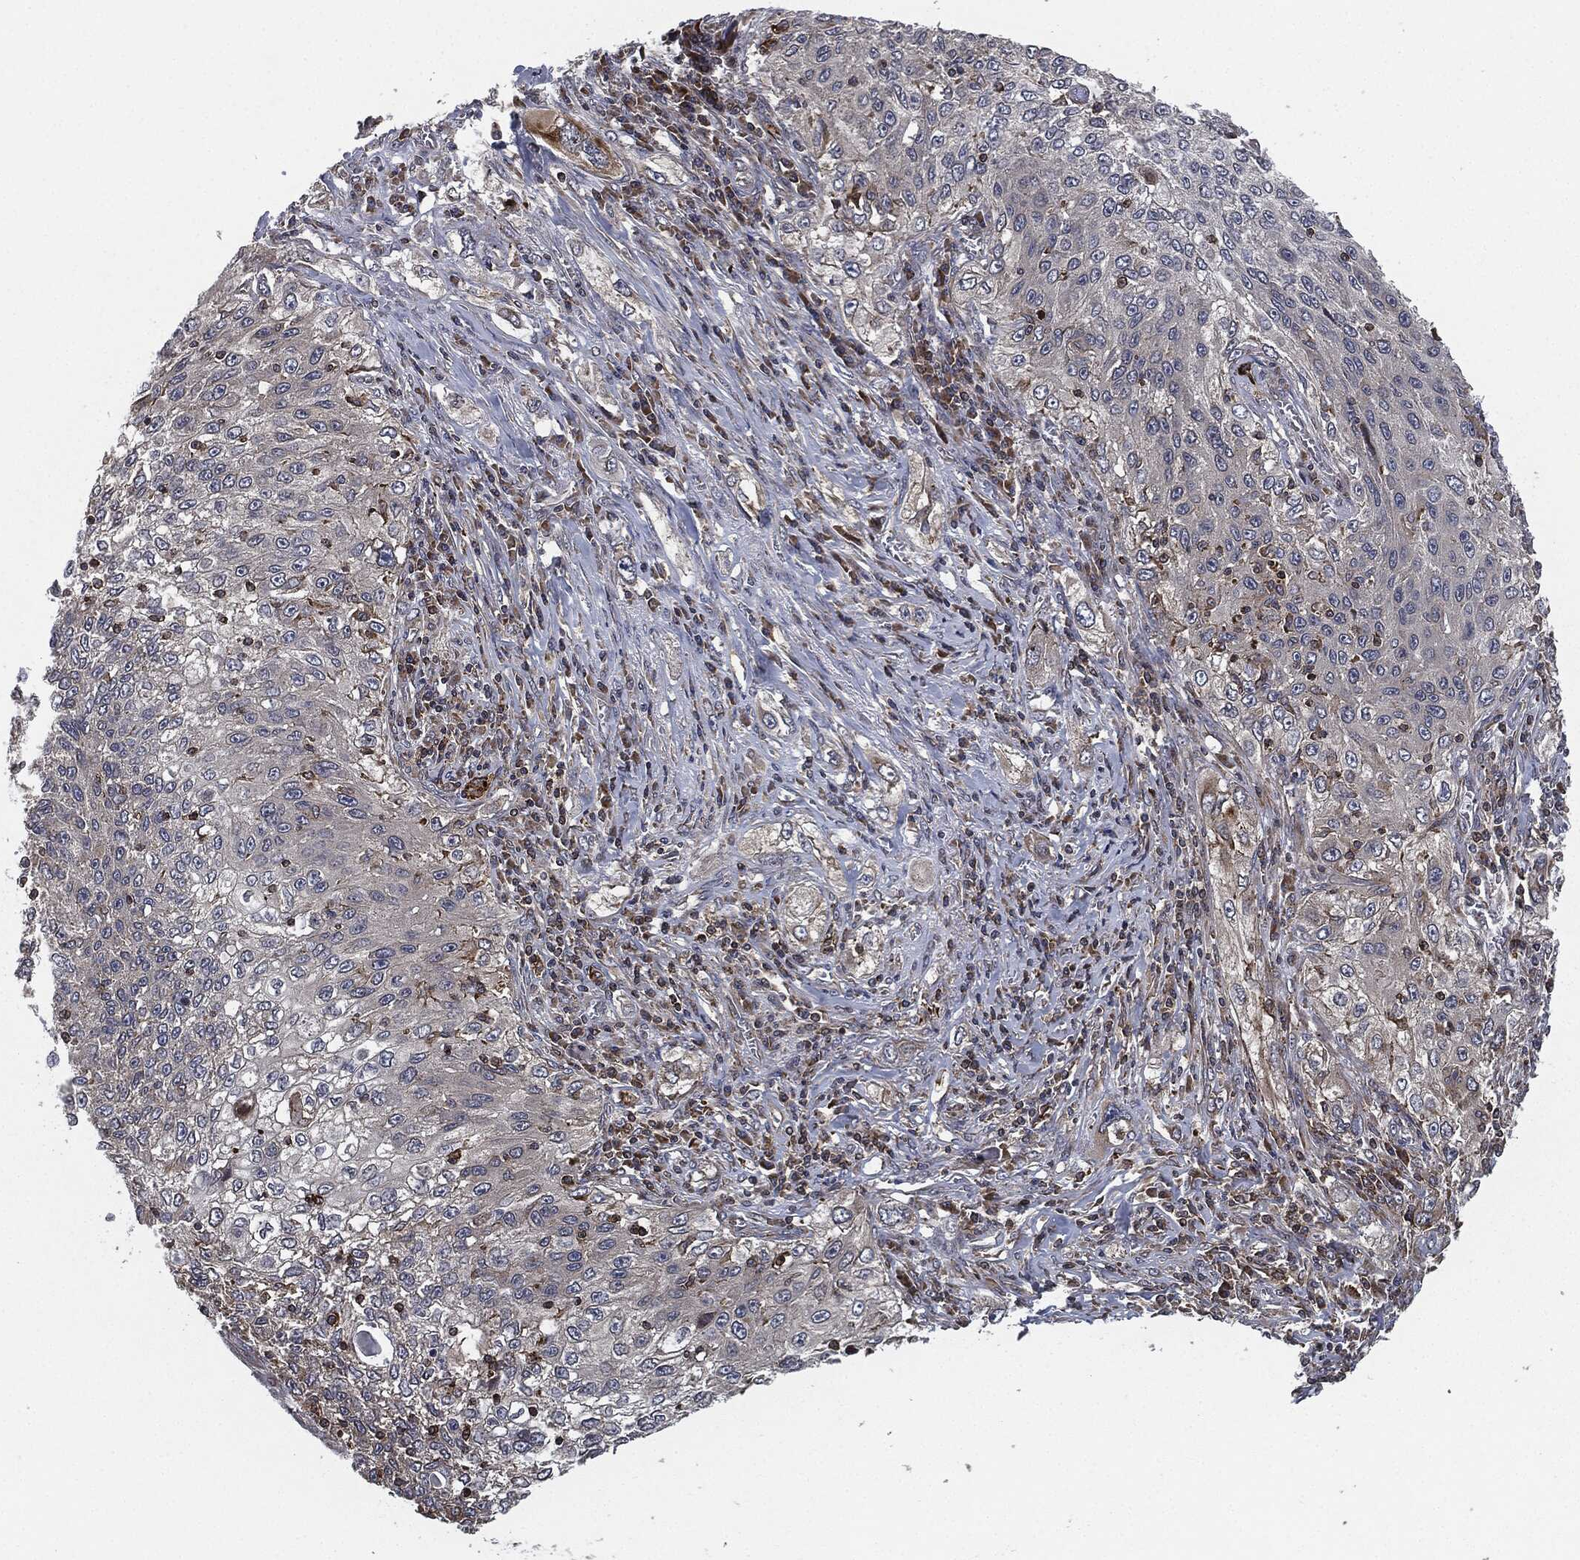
{"staining": {"intensity": "negative", "quantity": "none", "location": "none"}, "tissue": "lung cancer", "cell_type": "Tumor cells", "image_type": "cancer", "snomed": [{"axis": "morphology", "description": "Squamous cell carcinoma, NOS"}, {"axis": "topography", "description": "Lung"}], "caption": "Immunohistochemistry histopathology image of neoplastic tissue: human lung cancer stained with DAB (3,3'-diaminobenzidine) reveals no significant protein expression in tumor cells.", "gene": "UBR1", "patient": {"sex": "female", "age": 69}}